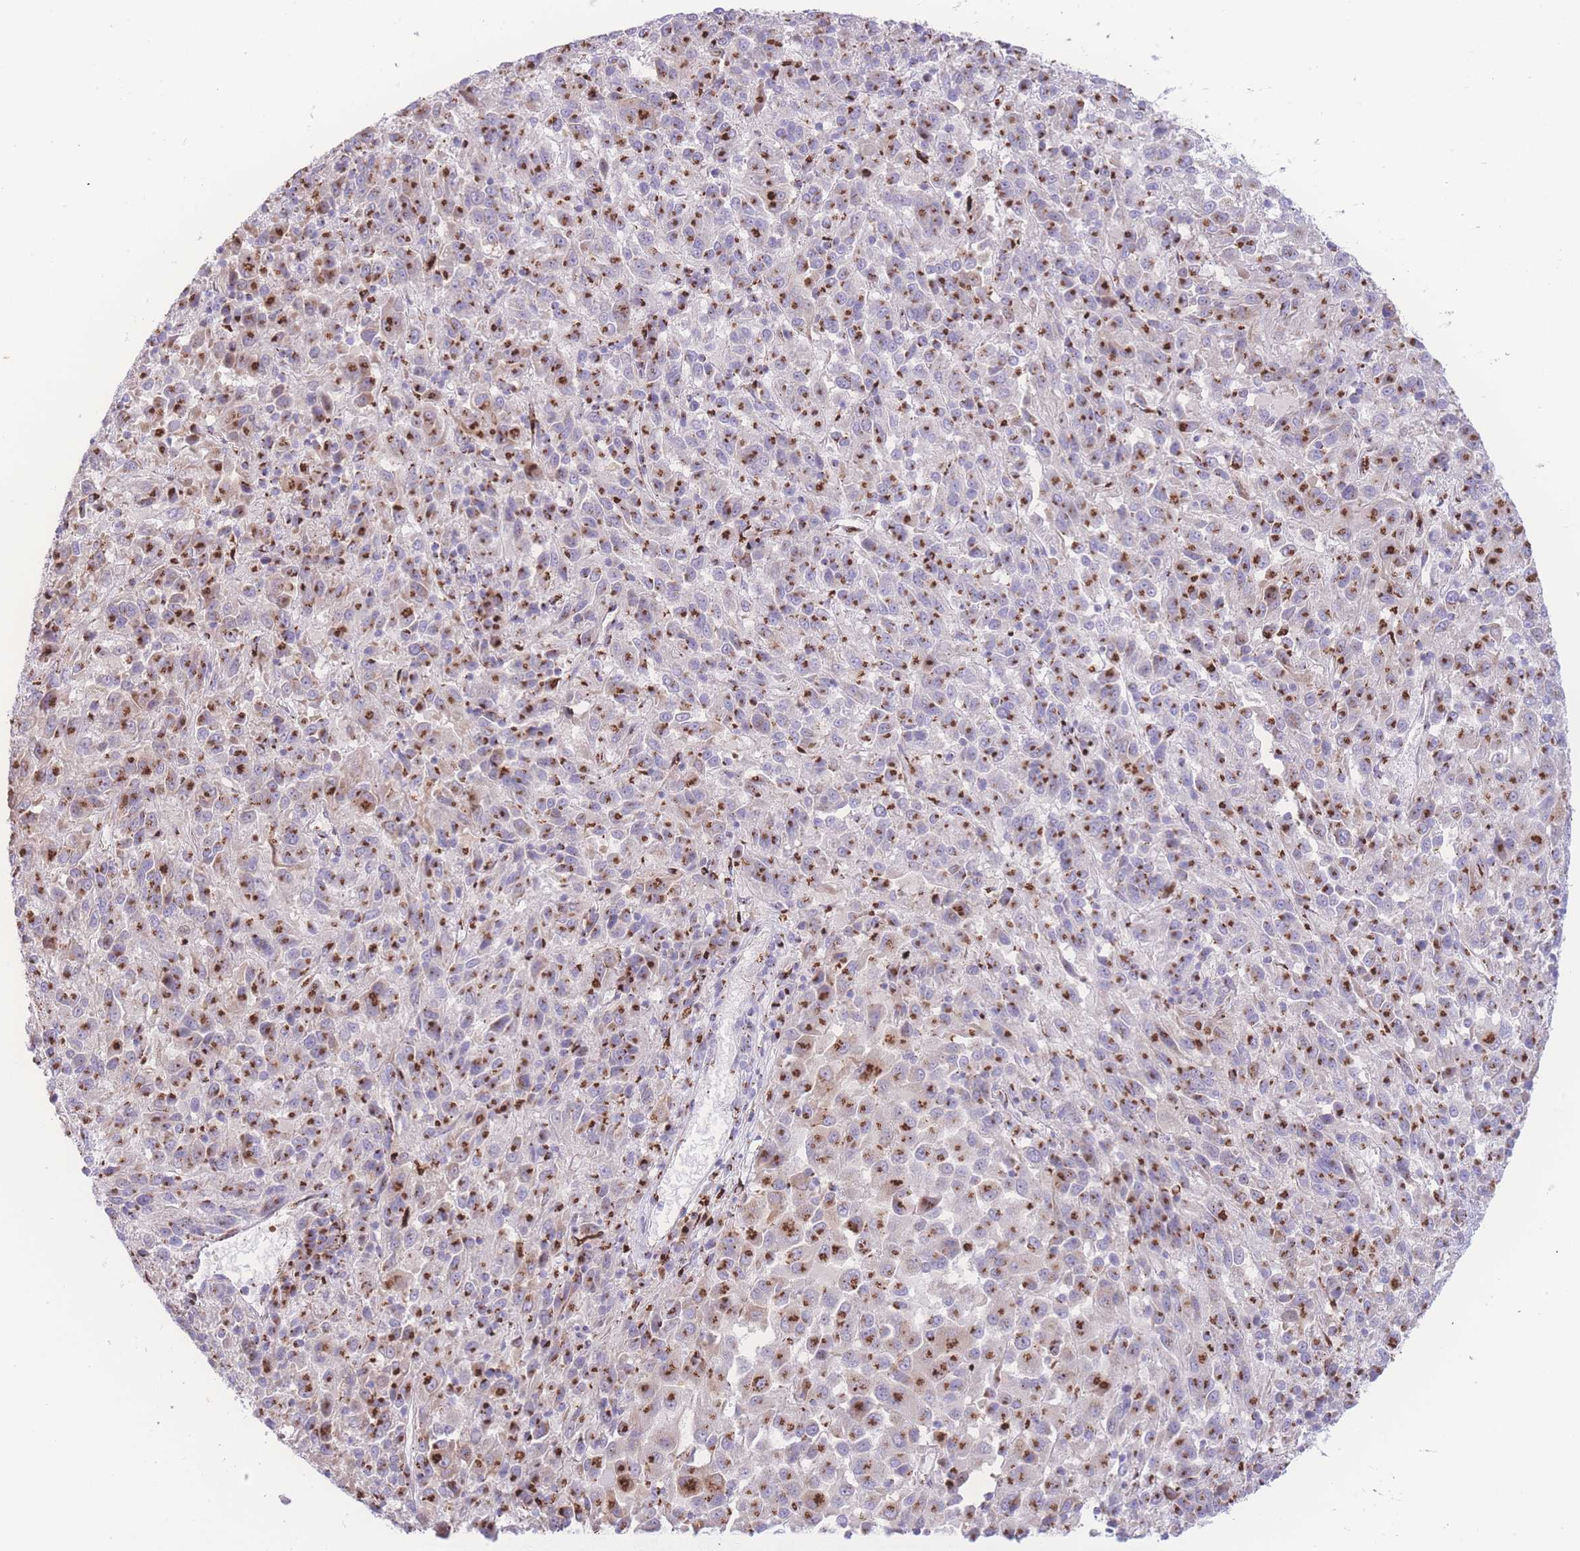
{"staining": {"intensity": "strong", "quantity": ">75%", "location": "cytoplasmic/membranous"}, "tissue": "melanoma", "cell_type": "Tumor cells", "image_type": "cancer", "snomed": [{"axis": "morphology", "description": "Malignant melanoma, Metastatic site"}, {"axis": "topography", "description": "Lung"}], "caption": "An immunohistochemistry (IHC) micrograph of tumor tissue is shown. Protein staining in brown highlights strong cytoplasmic/membranous positivity in melanoma within tumor cells. Nuclei are stained in blue.", "gene": "GOLM2", "patient": {"sex": "male", "age": 64}}